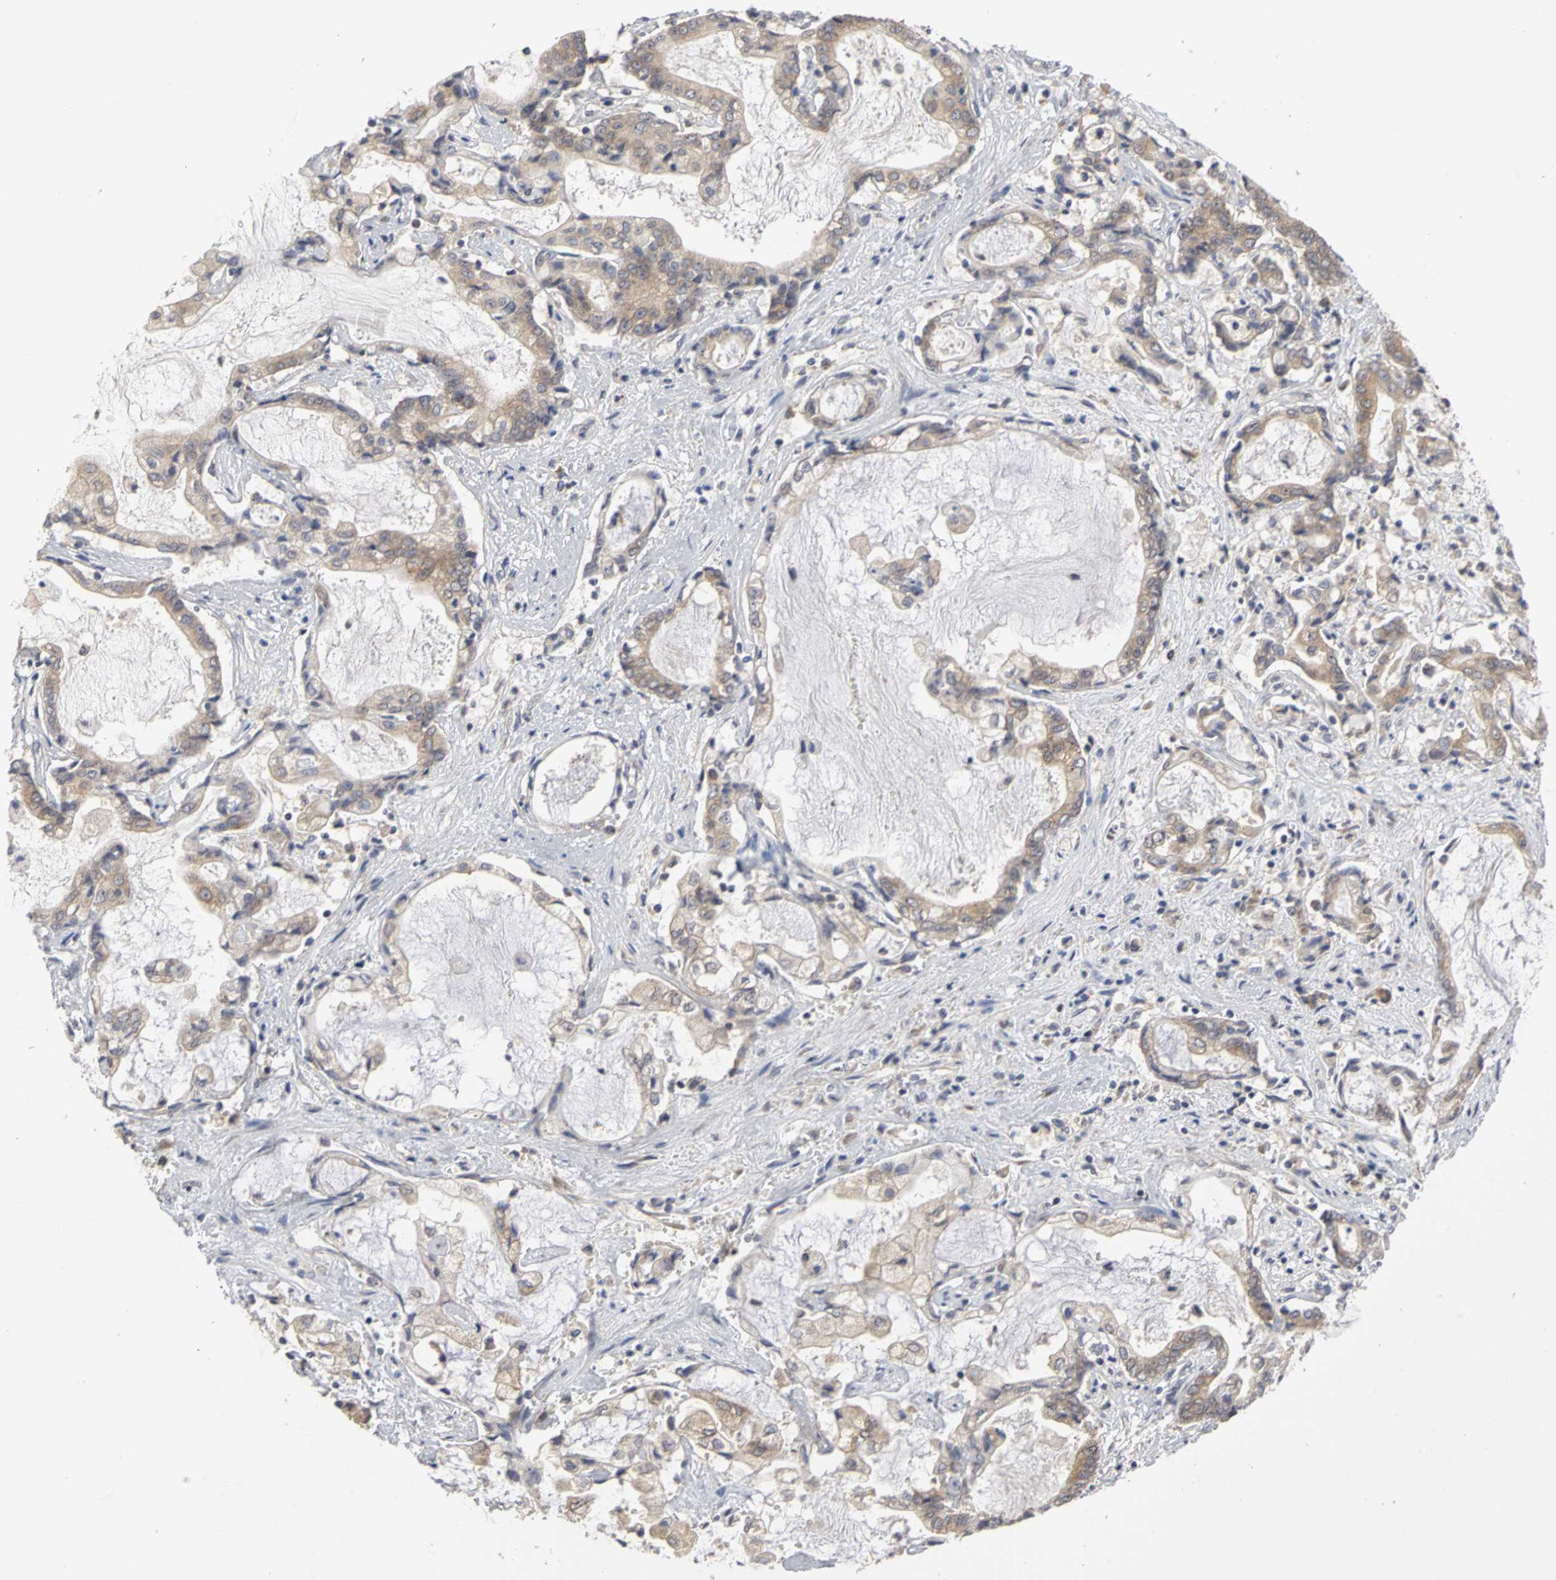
{"staining": {"intensity": "weak", "quantity": ">75%", "location": "cytoplasmic/membranous"}, "tissue": "liver cancer", "cell_type": "Tumor cells", "image_type": "cancer", "snomed": [{"axis": "morphology", "description": "Cholangiocarcinoma"}, {"axis": "topography", "description": "Liver"}], "caption": "Immunohistochemistry (IHC) of cholangiocarcinoma (liver) reveals low levels of weak cytoplasmic/membranous positivity in approximately >75% of tumor cells. Nuclei are stained in blue.", "gene": "IRAK1", "patient": {"sex": "male", "age": 57}}